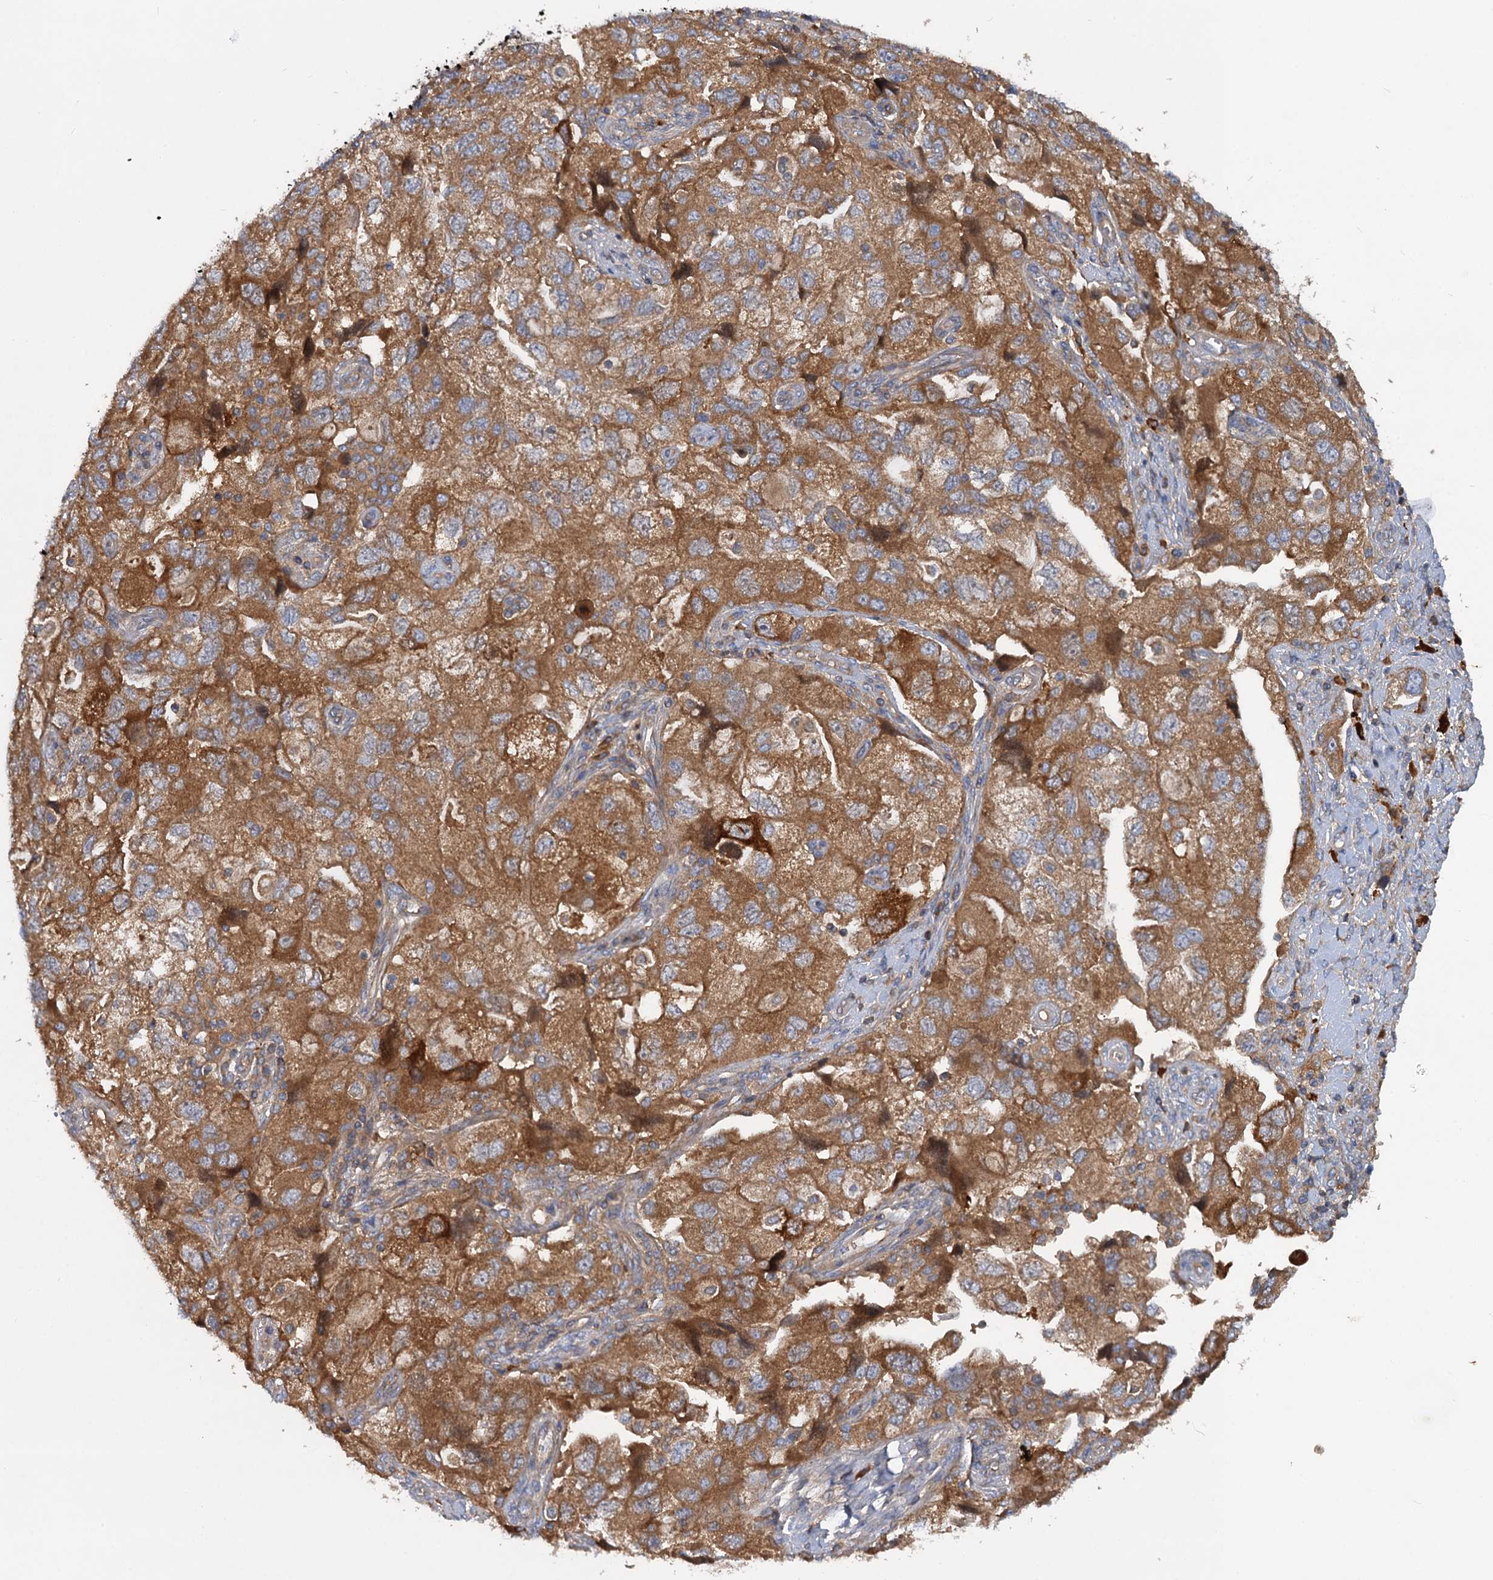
{"staining": {"intensity": "strong", "quantity": ">75%", "location": "cytoplasmic/membranous"}, "tissue": "ovarian cancer", "cell_type": "Tumor cells", "image_type": "cancer", "snomed": [{"axis": "morphology", "description": "Carcinoma, NOS"}, {"axis": "morphology", "description": "Cystadenocarcinoma, serous, NOS"}, {"axis": "topography", "description": "Ovary"}], "caption": "Human ovarian serous cystadenocarcinoma stained for a protein (brown) shows strong cytoplasmic/membranous positive staining in approximately >75% of tumor cells.", "gene": "ALKBH7", "patient": {"sex": "female", "age": 69}}